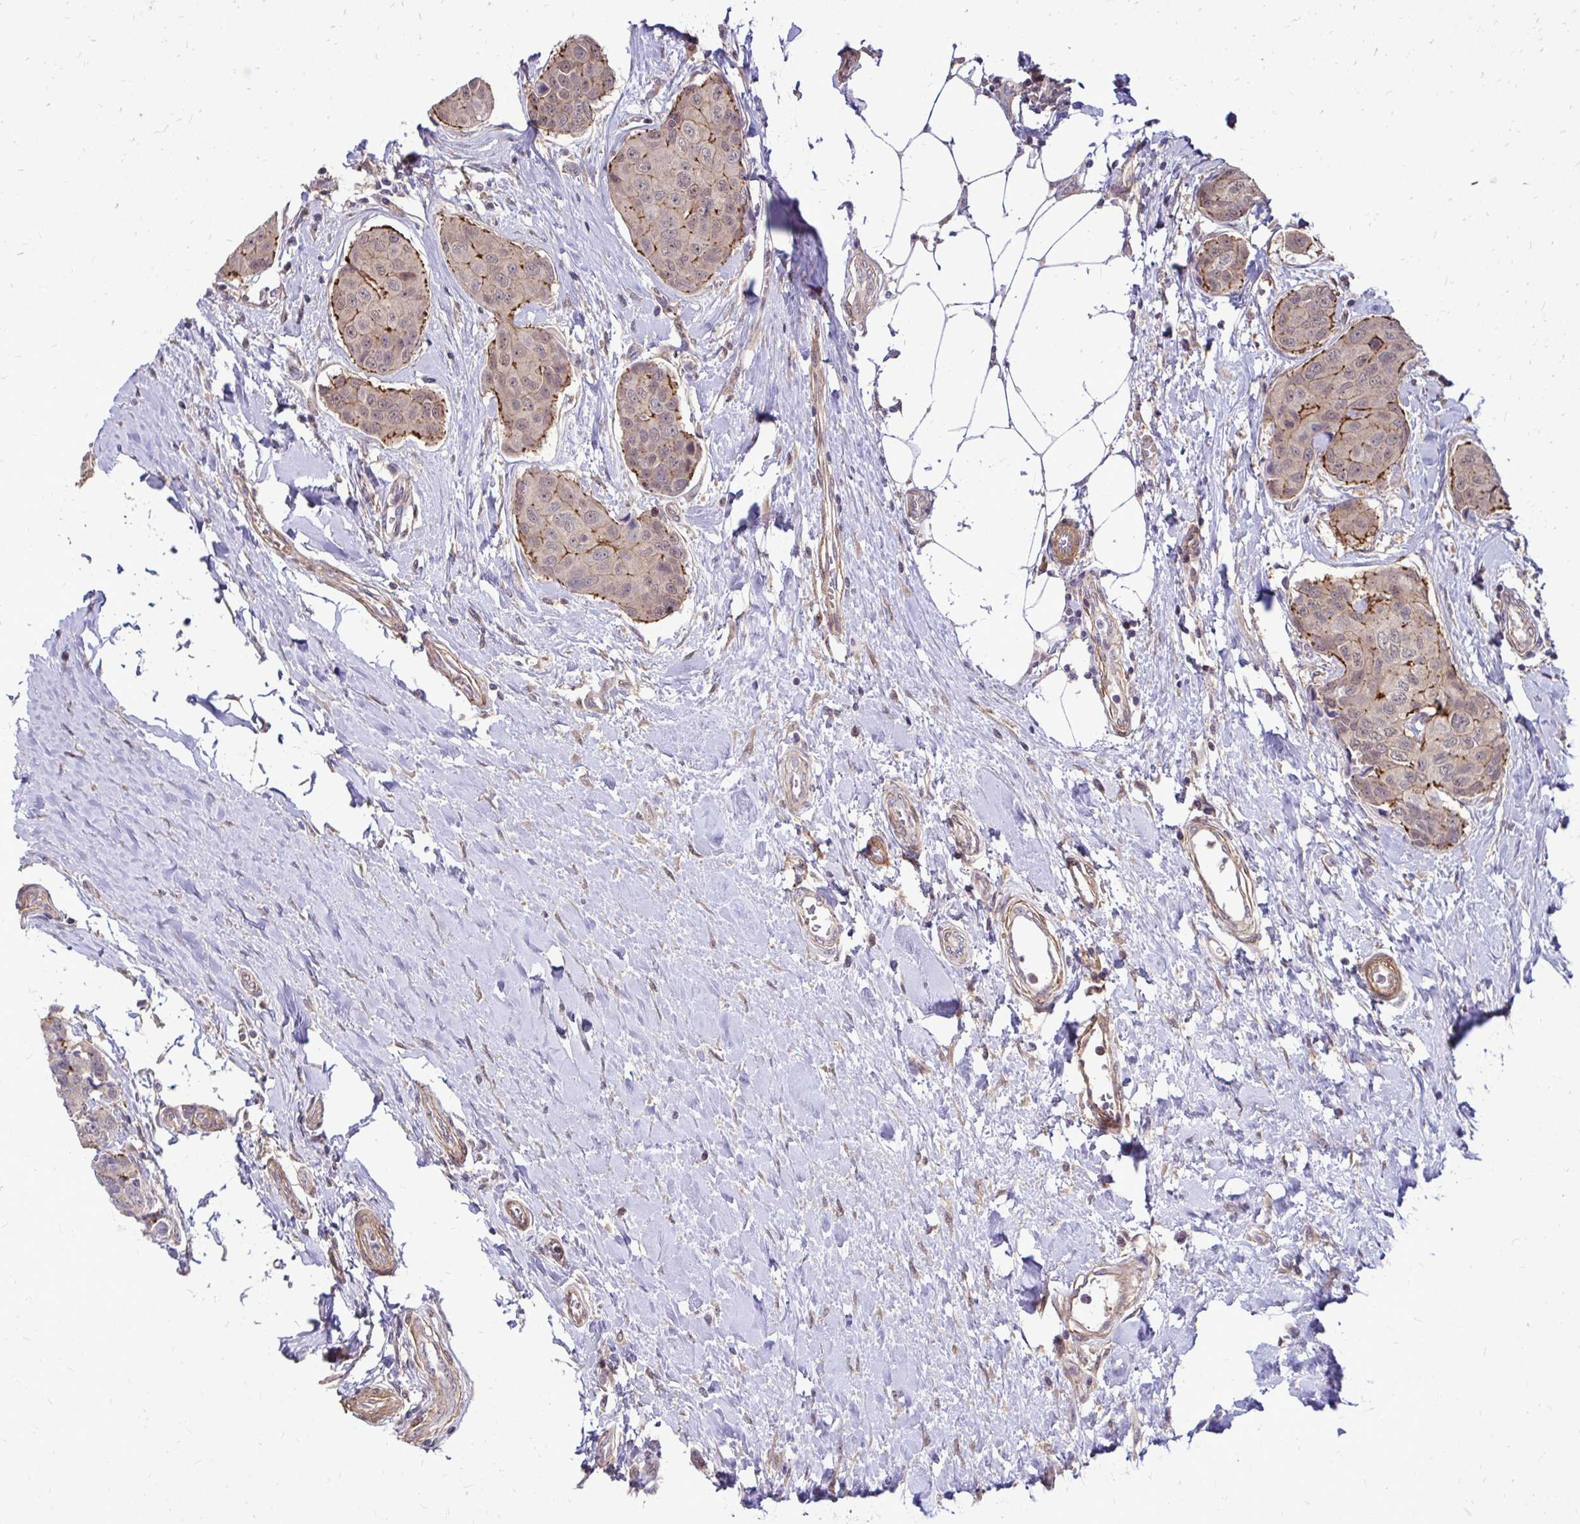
{"staining": {"intensity": "weak", "quantity": "25%-75%", "location": "cytoplasmic/membranous"}, "tissue": "breast cancer", "cell_type": "Tumor cells", "image_type": "cancer", "snomed": [{"axis": "morphology", "description": "Duct carcinoma"}, {"axis": "topography", "description": "Breast"}], "caption": "Weak cytoplasmic/membranous staining for a protein is identified in approximately 25%-75% of tumor cells of breast invasive ductal carcinoma using immunohistochemistry (IHC).", "gene": "TRIP6", "patient": {"sex": "female", "age": 80}}